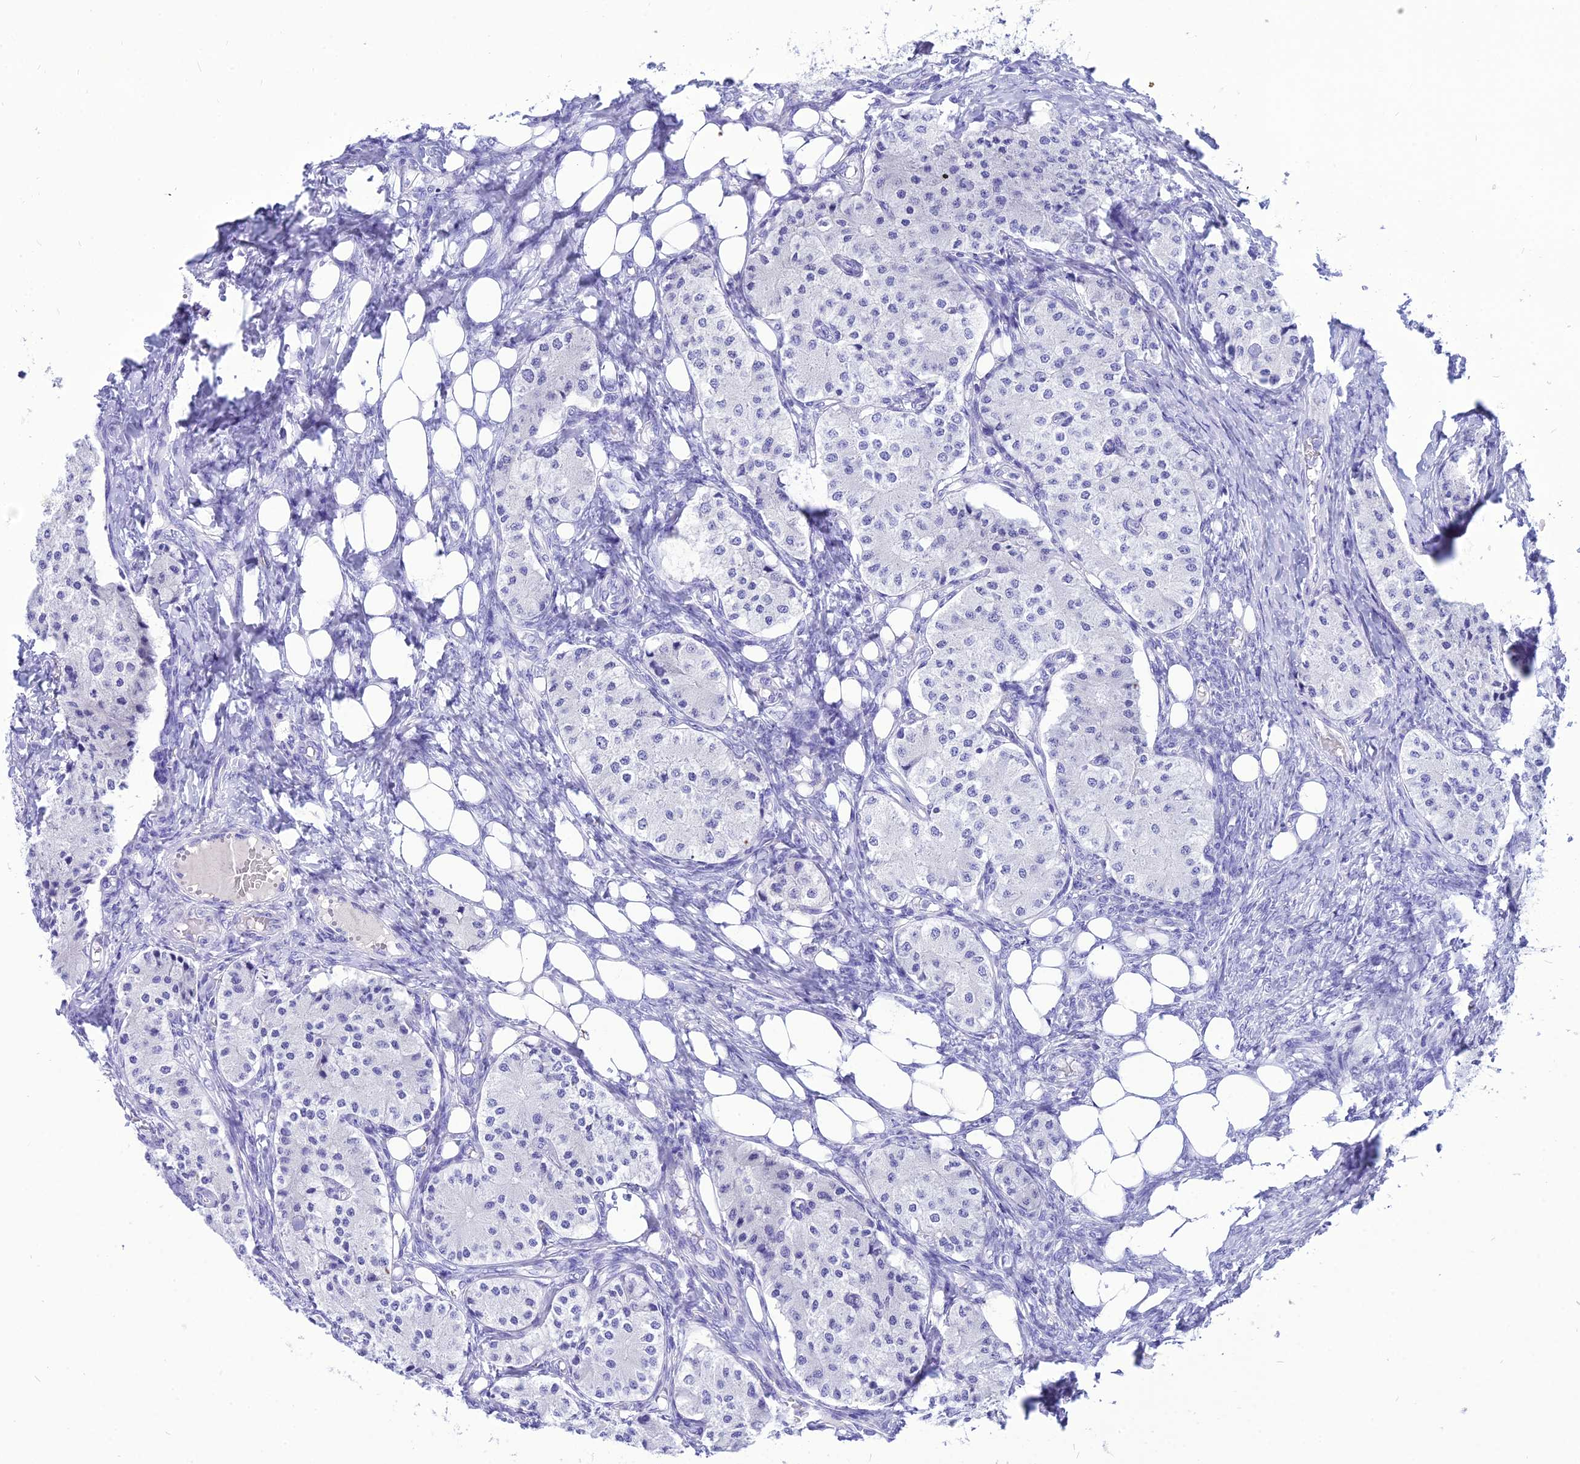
{"staining": {"intensity": "negative", "quantity": "none", "location": "none"}, "tissue": "carcinoid", "cell_type": "Tumor cells", "image_type": "cancer", "snomed": [{"axis": "morphology", "description": "Carcinoid, malignant, NOS"}, {"axis": "topography", "description": "Colon"}], "caption": "This image is of malignant carcinoid stained with immunohistochemistry (IHC) to label a protein in brown with the nuclei are counter-stained blue. There is no staining in tumor cells.", "gene": "PNMA5", "patient": {"sex": "female", "age": 52}}